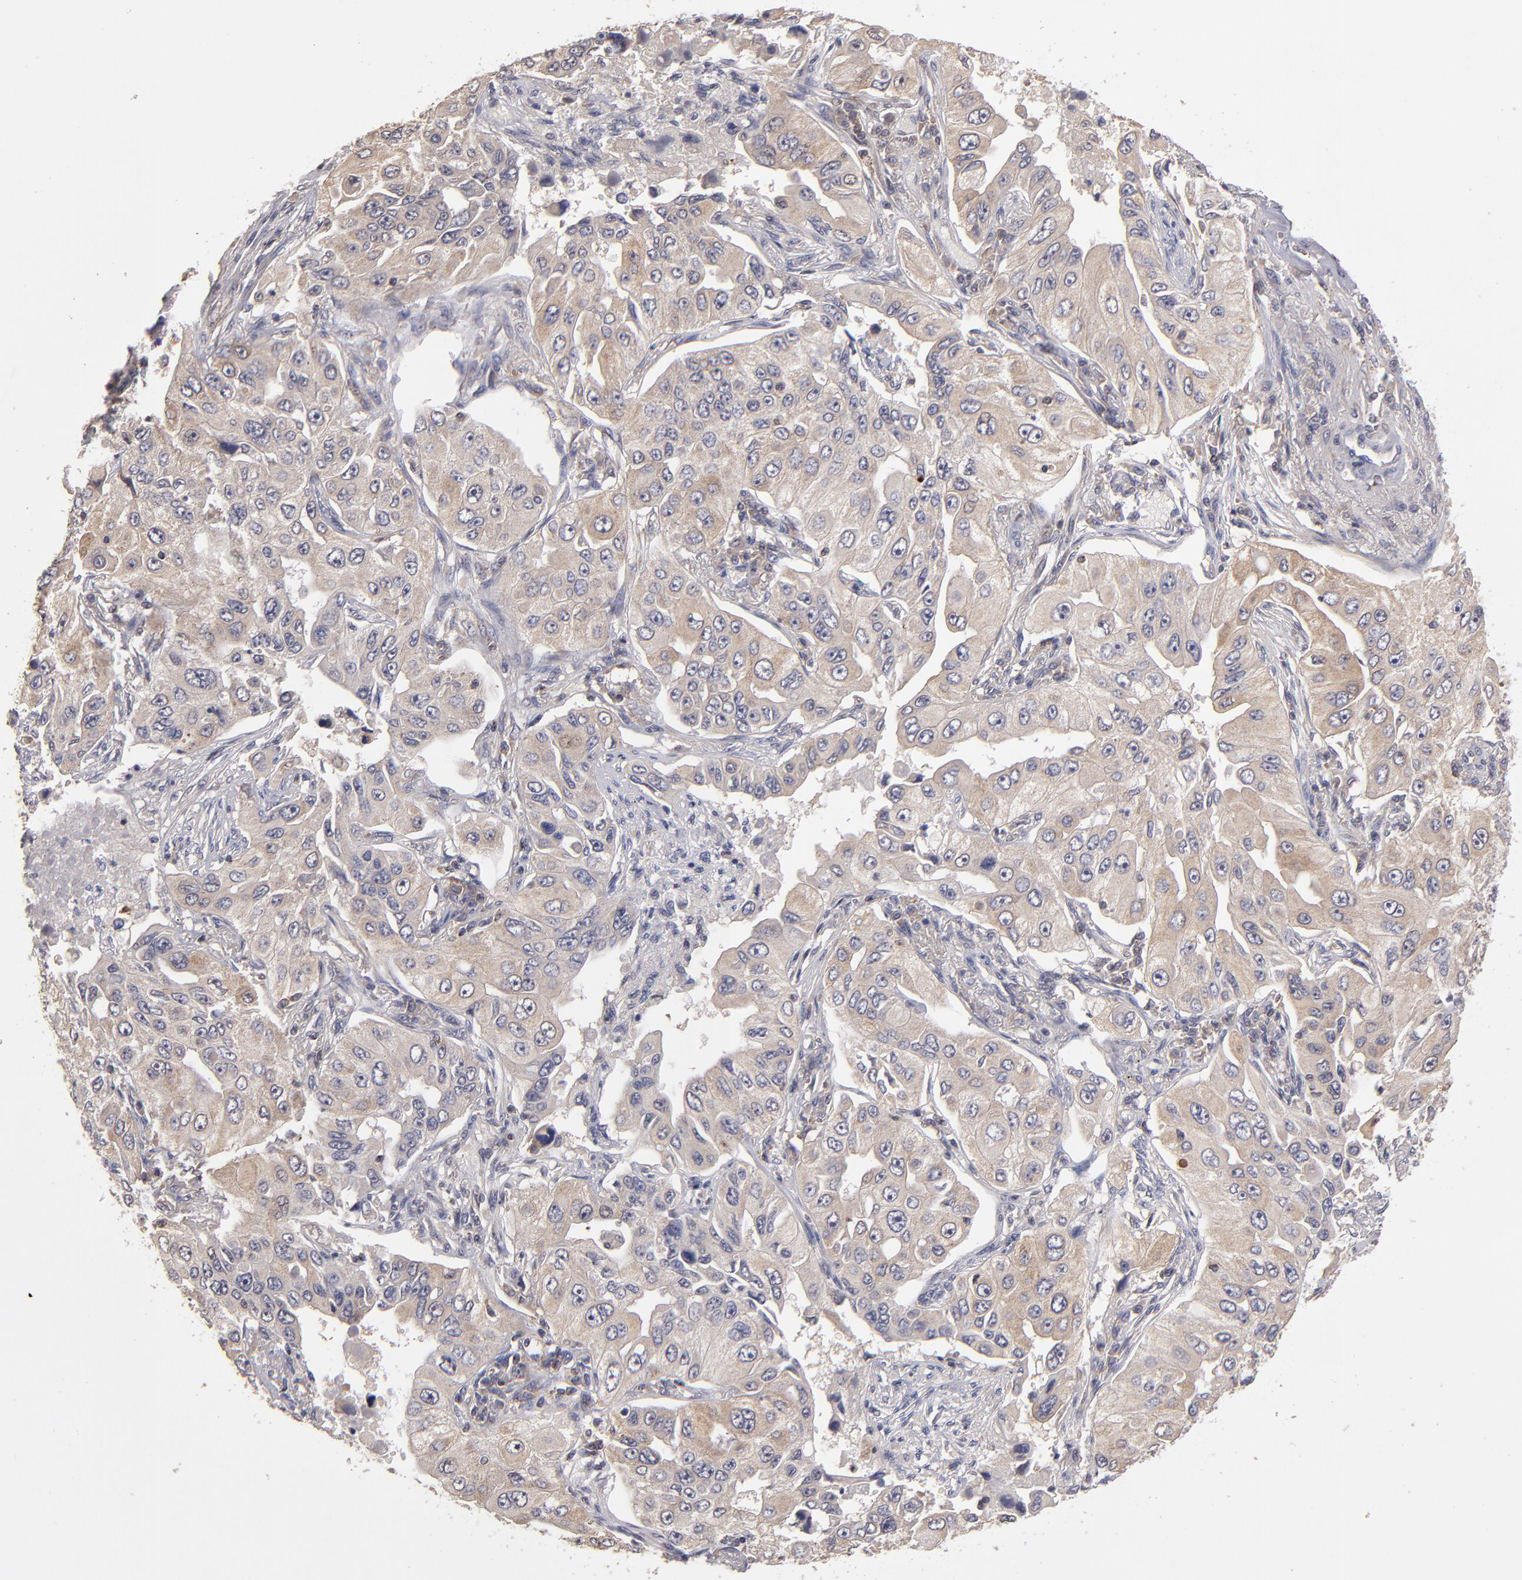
{"staining": {"intensity": "weak", "quantity": "25%-75%", "location": "cytoplasmic/membranous"}, "tissue": "lung cancer", "cell_type": "Tumor cells", "image_type": "cancer", "snomed": [{"axis": "morphology", "description": "Adenocarcinoma, NOS"}, {"axis": "topography", "description": "Lung"}], "caption": "Protein staining of adenocarcinoma (lung) tissue demonstrates weak cytoplasmic/membranous staining in approximately 25%-75% of tumor cells.", "gene": "NF2", "patient": {"sex": "male", "age": 84}}